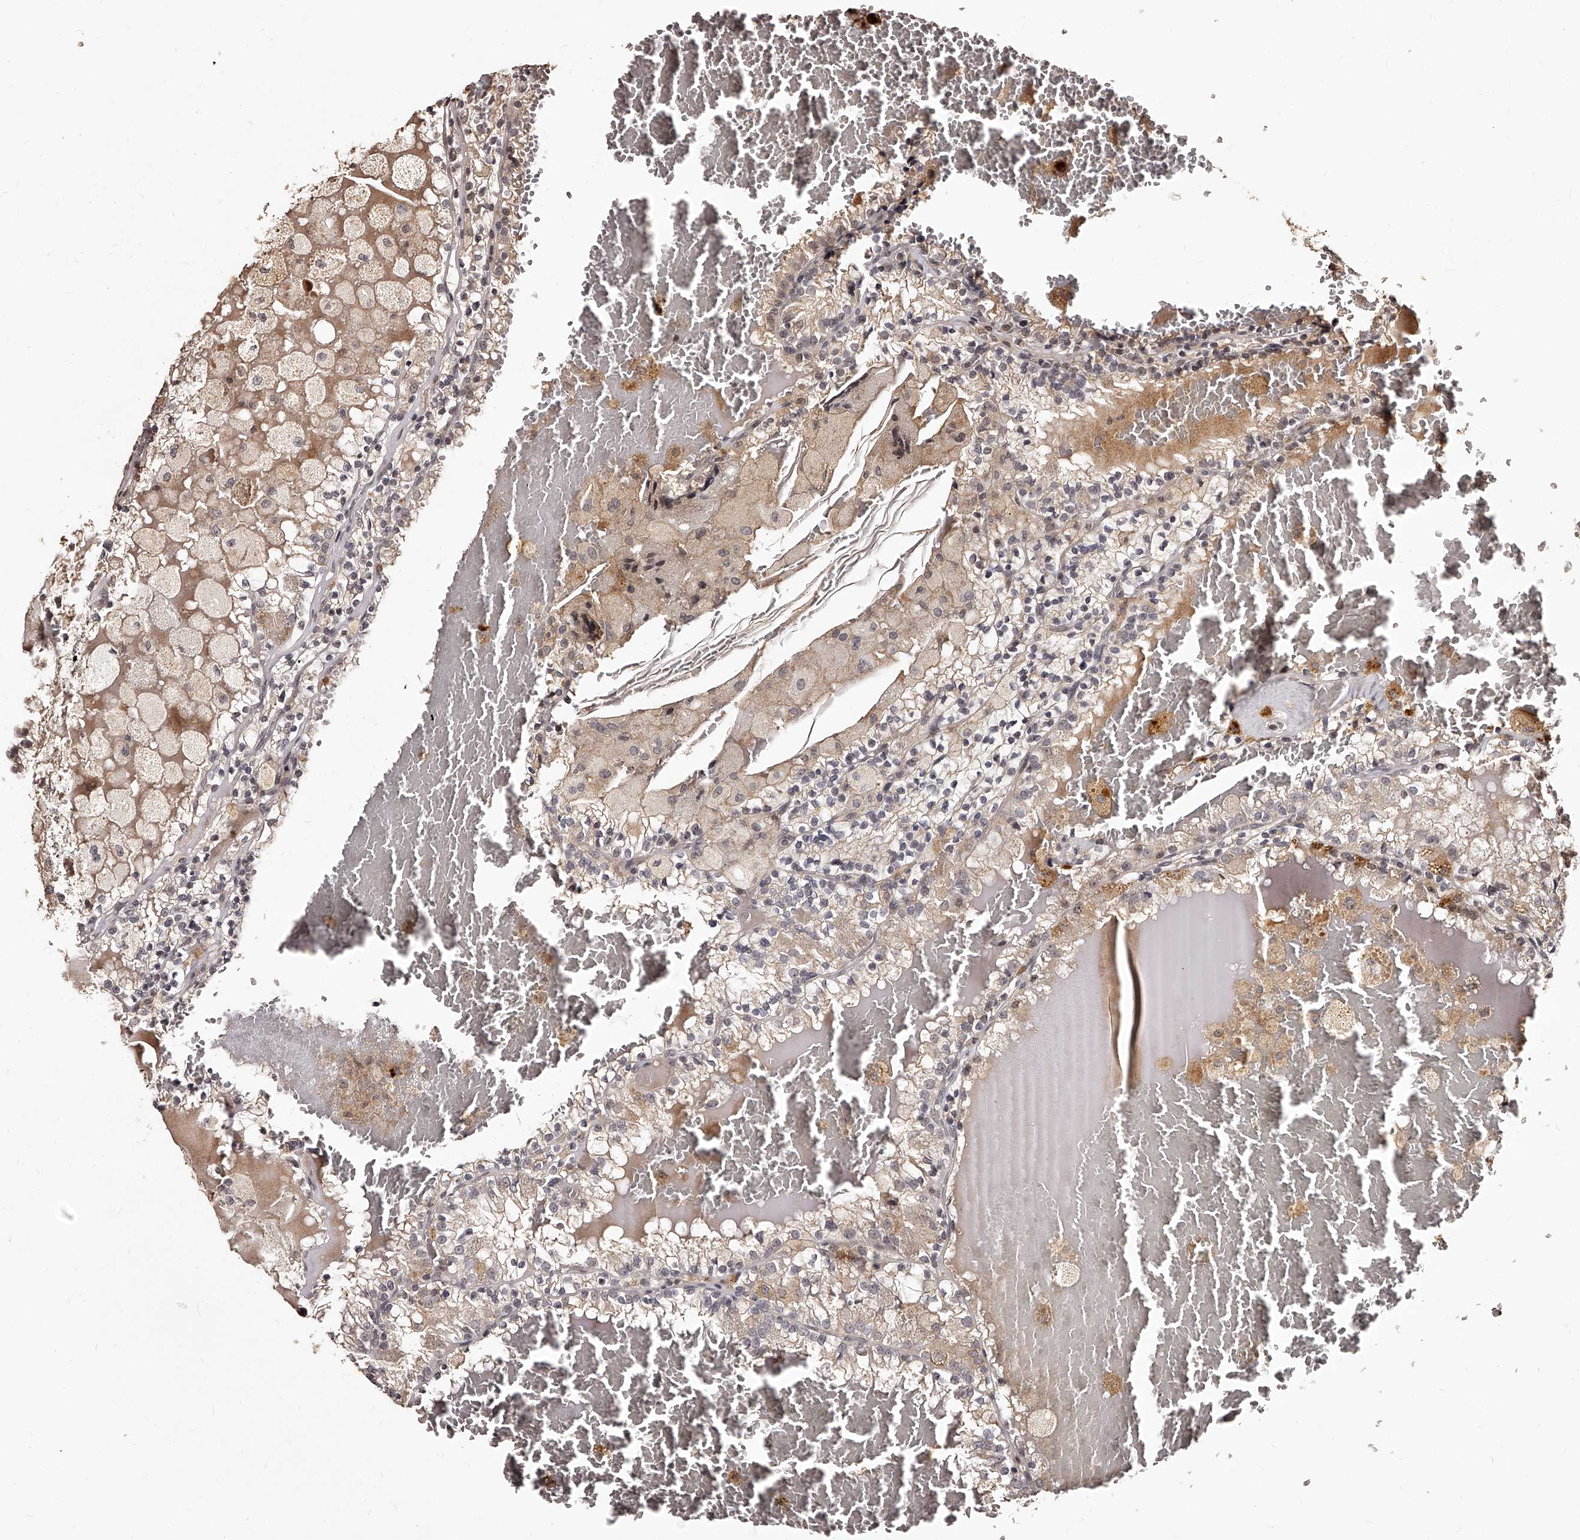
{"staining": {"intensity": "weak", "quantity": "<25%", "location": "cytoplasmic/membranous,nuclear"}, "tissue": "renal cancer", "cell_type": "Tumor cells", "image_type": "cancer", "snomed": [{"axis": "morphology", "description": "Adenocarcinoma, NOS"}, {"axis": "topography", "description": "Kidney"}], "caption": "IHC of human adenocarcinoma (renal) displays no staining in tumor cells. Nuclei are stained in blue.", "gene": "TSHR", "patient": {"sex": "female", "age": 56}}